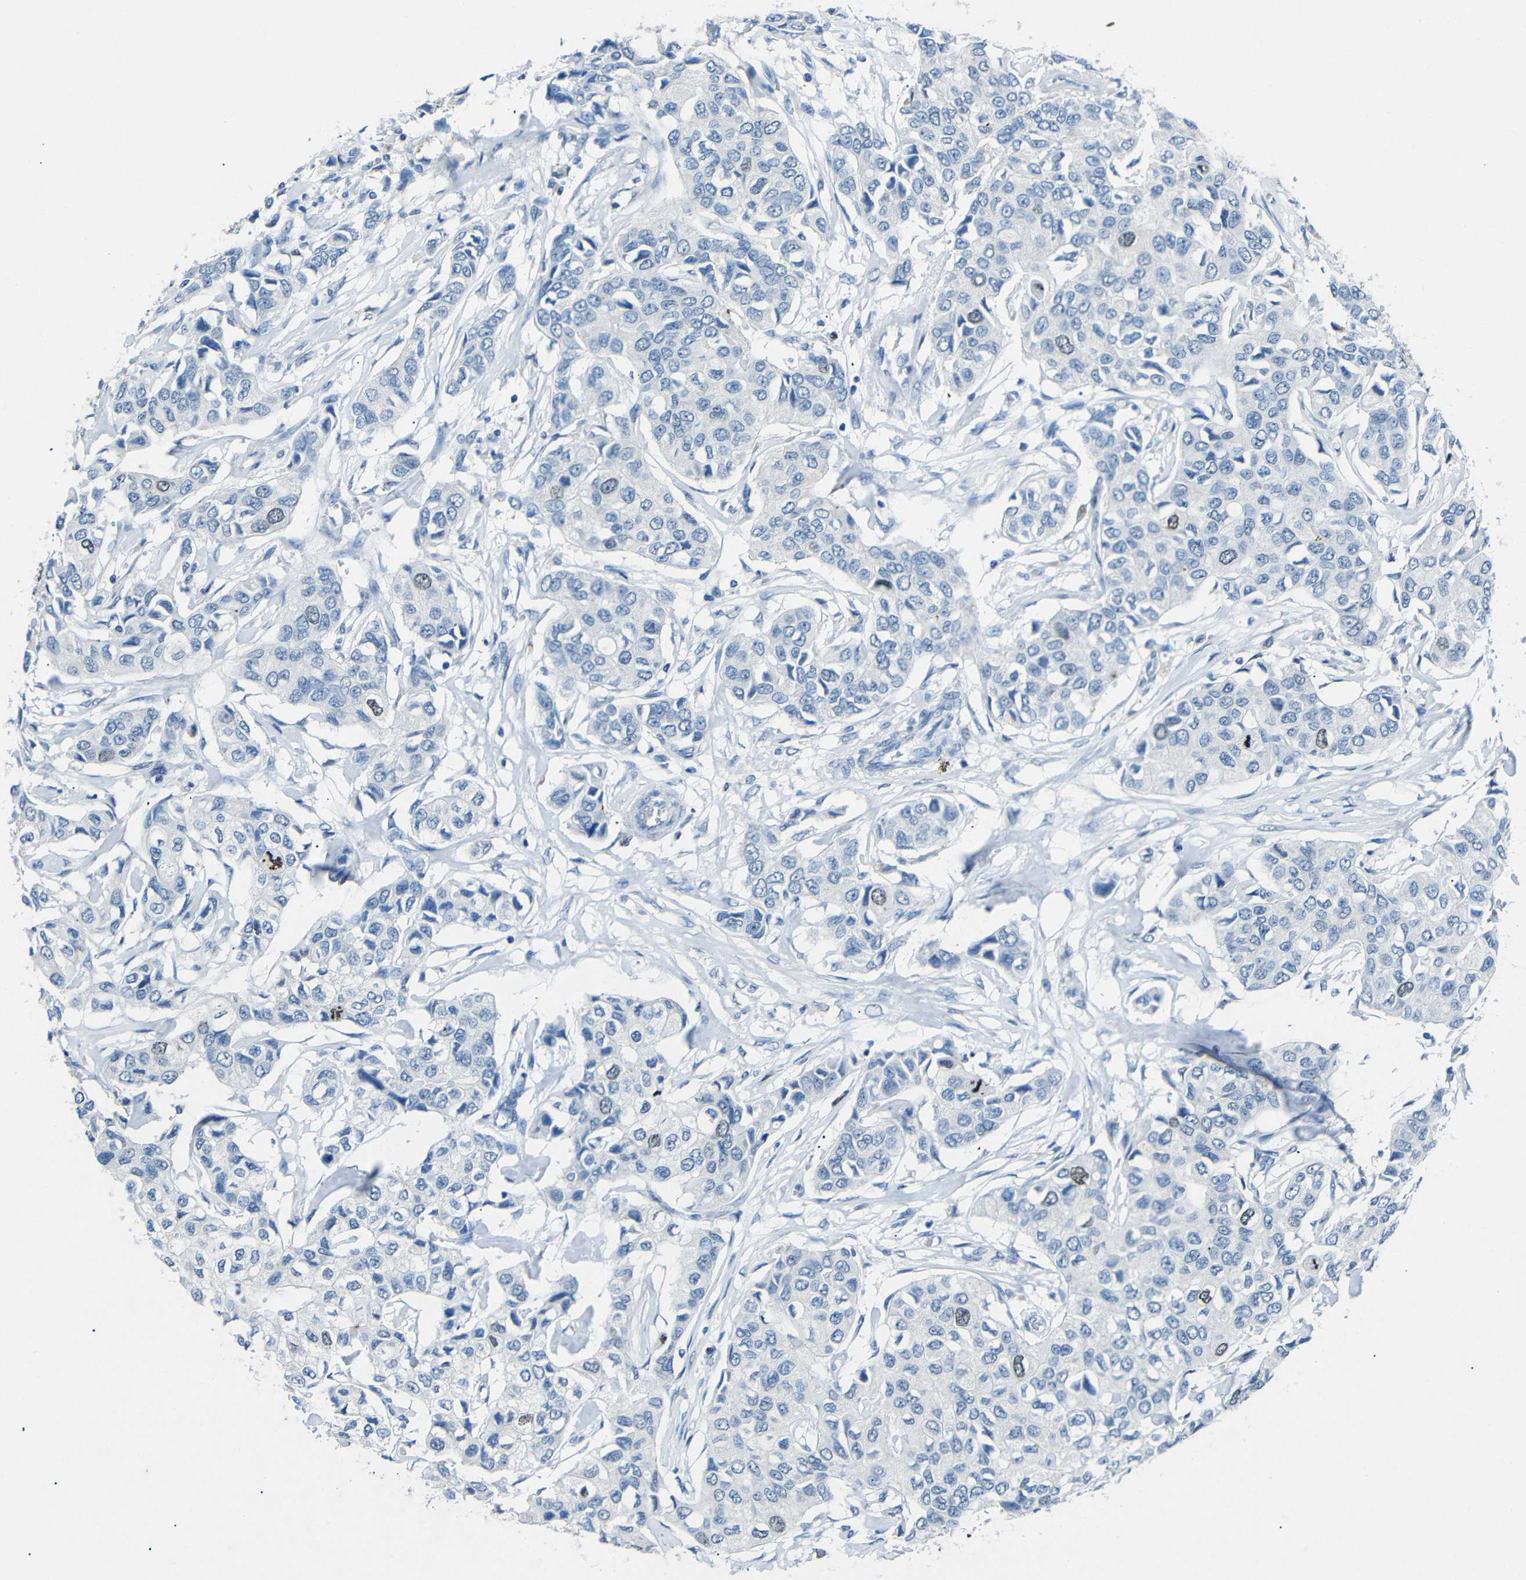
{"staining": {"intensity": "moderate", "quantity": "<25%", "location": "nuclear"}, "tissue": "breast cancer", "cell_type": "Tumor cells", "image_type": "cancer", "snomed": [{"axis": "morphology", "description": "Duct carcinoma"}, {"axis": "topography", "description": "Breast"}], "caption": "A high-resolution micrograph shows IHC staining of breast intraductal carcinoma, which shows moderate nuclear staining in approximately <25% of tumor cells. (DAB IHC, brown staining for protein, blue staining for nuclei).", "gene": "INCENP", "patient": {"sex": "female", "age": 80}}